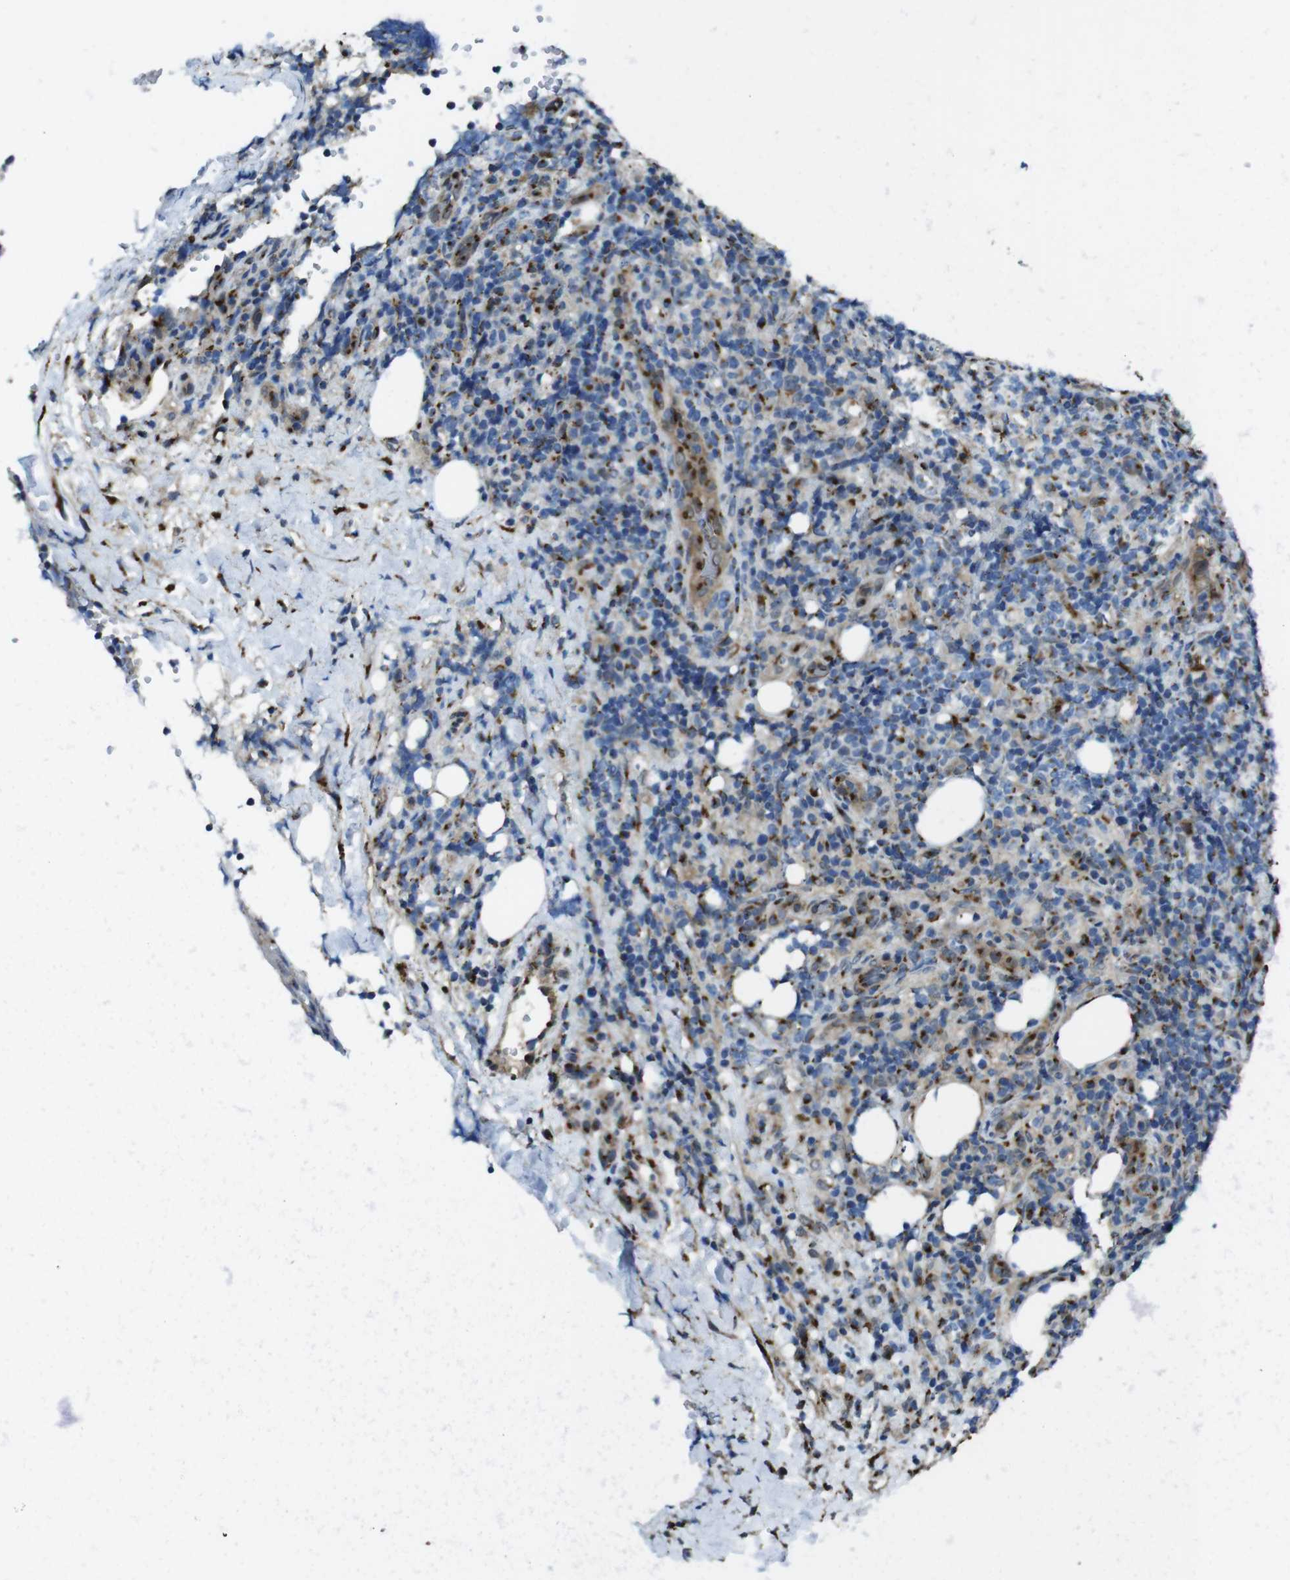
{"staining": {"intensity": "moderate", "quantity": "<25%", "location": "cytoplasmic/membranous"}, "tissue": "lymphoma", "cell_type": "Tumor cells", "image_type": "cancer", "snomed": [{"axis": "morphology", "description": "Malignant lymphoma, non-Hodgkin's type, High grade"}, {"axis": "topography", "description": "Lymph node"}], "caption": "IHC of human lymphoma exhibits low levels of moderate cytoplasmic/membranous expression in approximately <25% of tumor cells.", "gene": "RAB6A", "patient": {"sex": "female", "age": 76}}